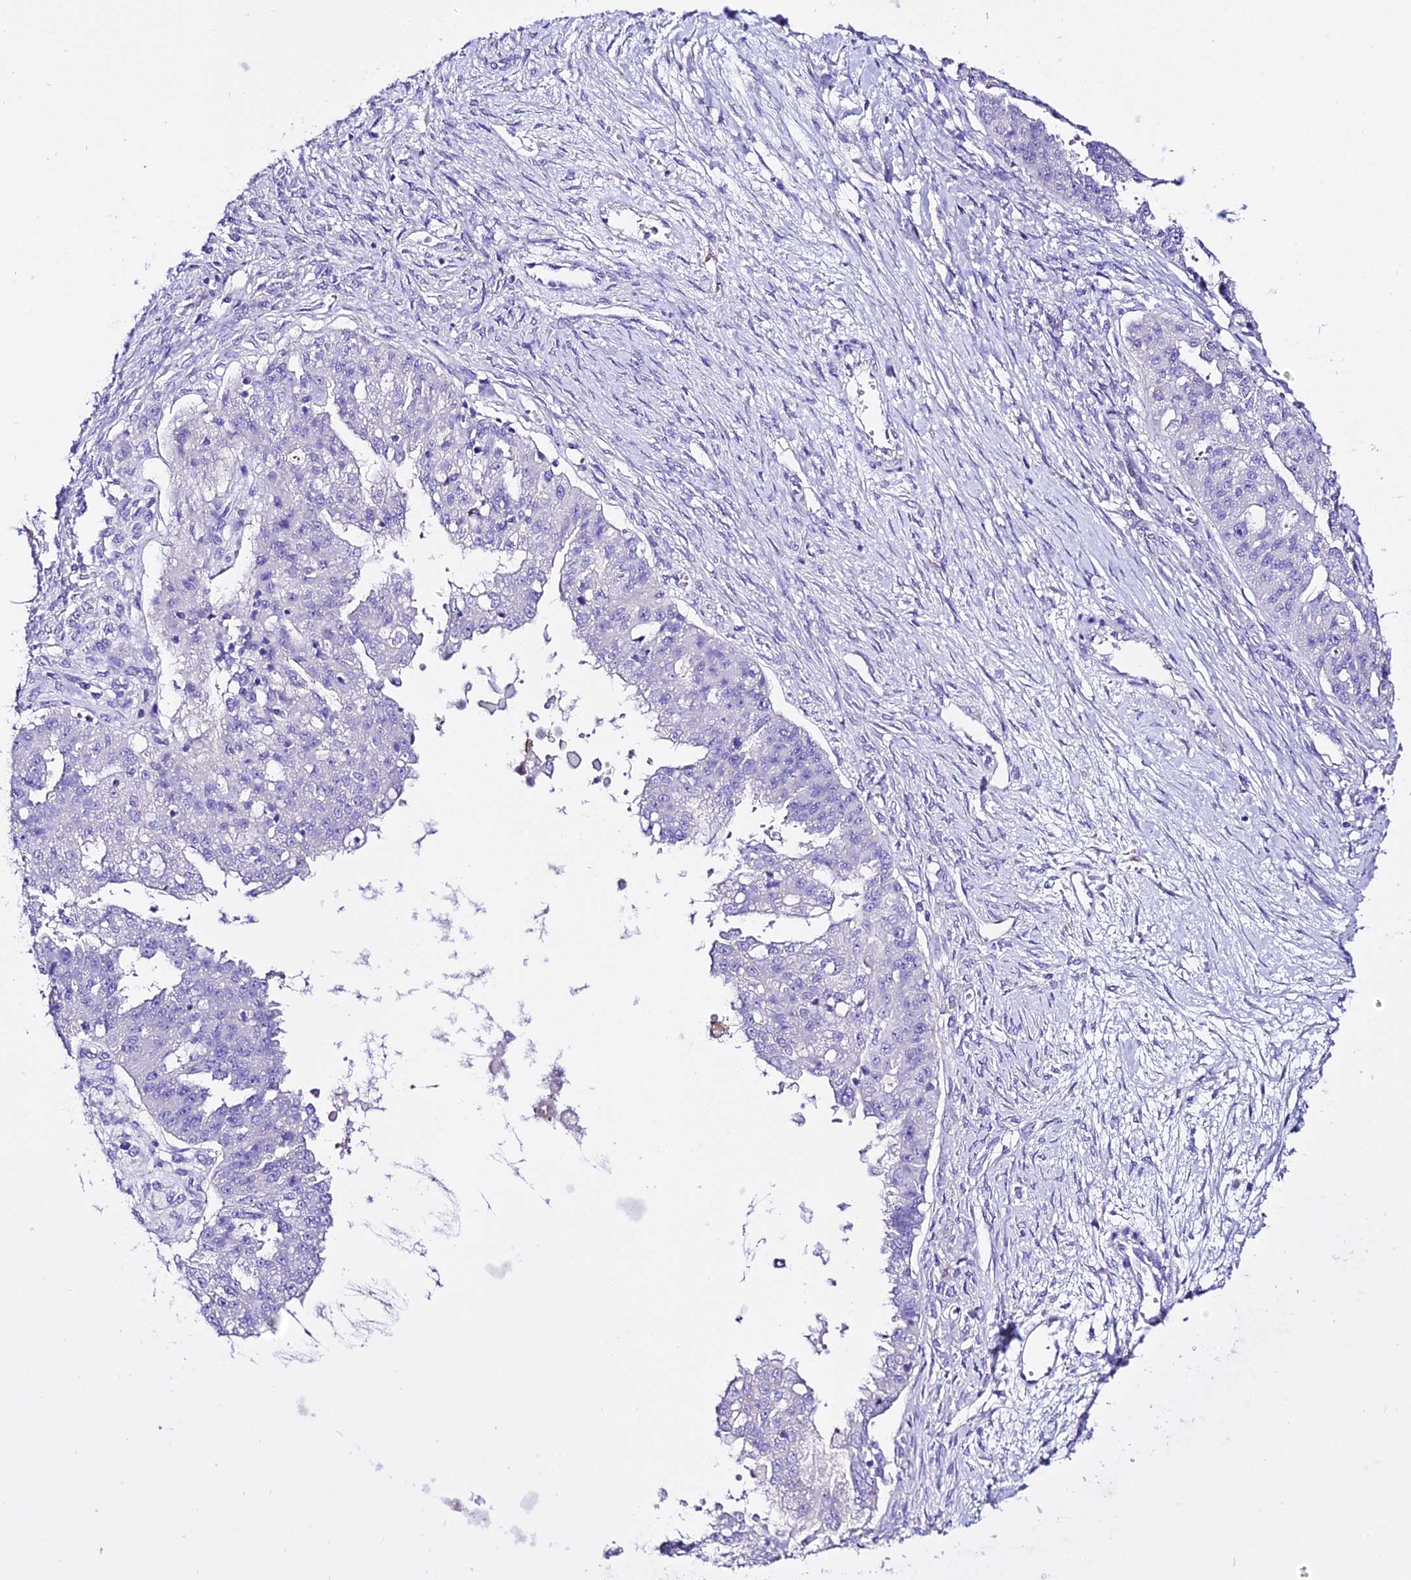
{"staining": {"intensity": "negative", "quantity": "none", "location": "none"}, "tissue": "ovarian cancer", "cell_type": "Tumor cells", "image_type": "cancer", "snomed": [{"axis": "morphology", "description": "Cystadenocarcinoma, serous, NOS"}, {"axis": "topography", "description": "Ovary"}], "caption": "Immunohistochemistry (IHC) of human ovarian cancer (serous cystadenocarcinoma) shows no positivity in tumor cells. (DAB immunohistochemistry (IHC), high magnification).", "gene": "TMEM117", "patient": {"sex": "female", "age": 58}}